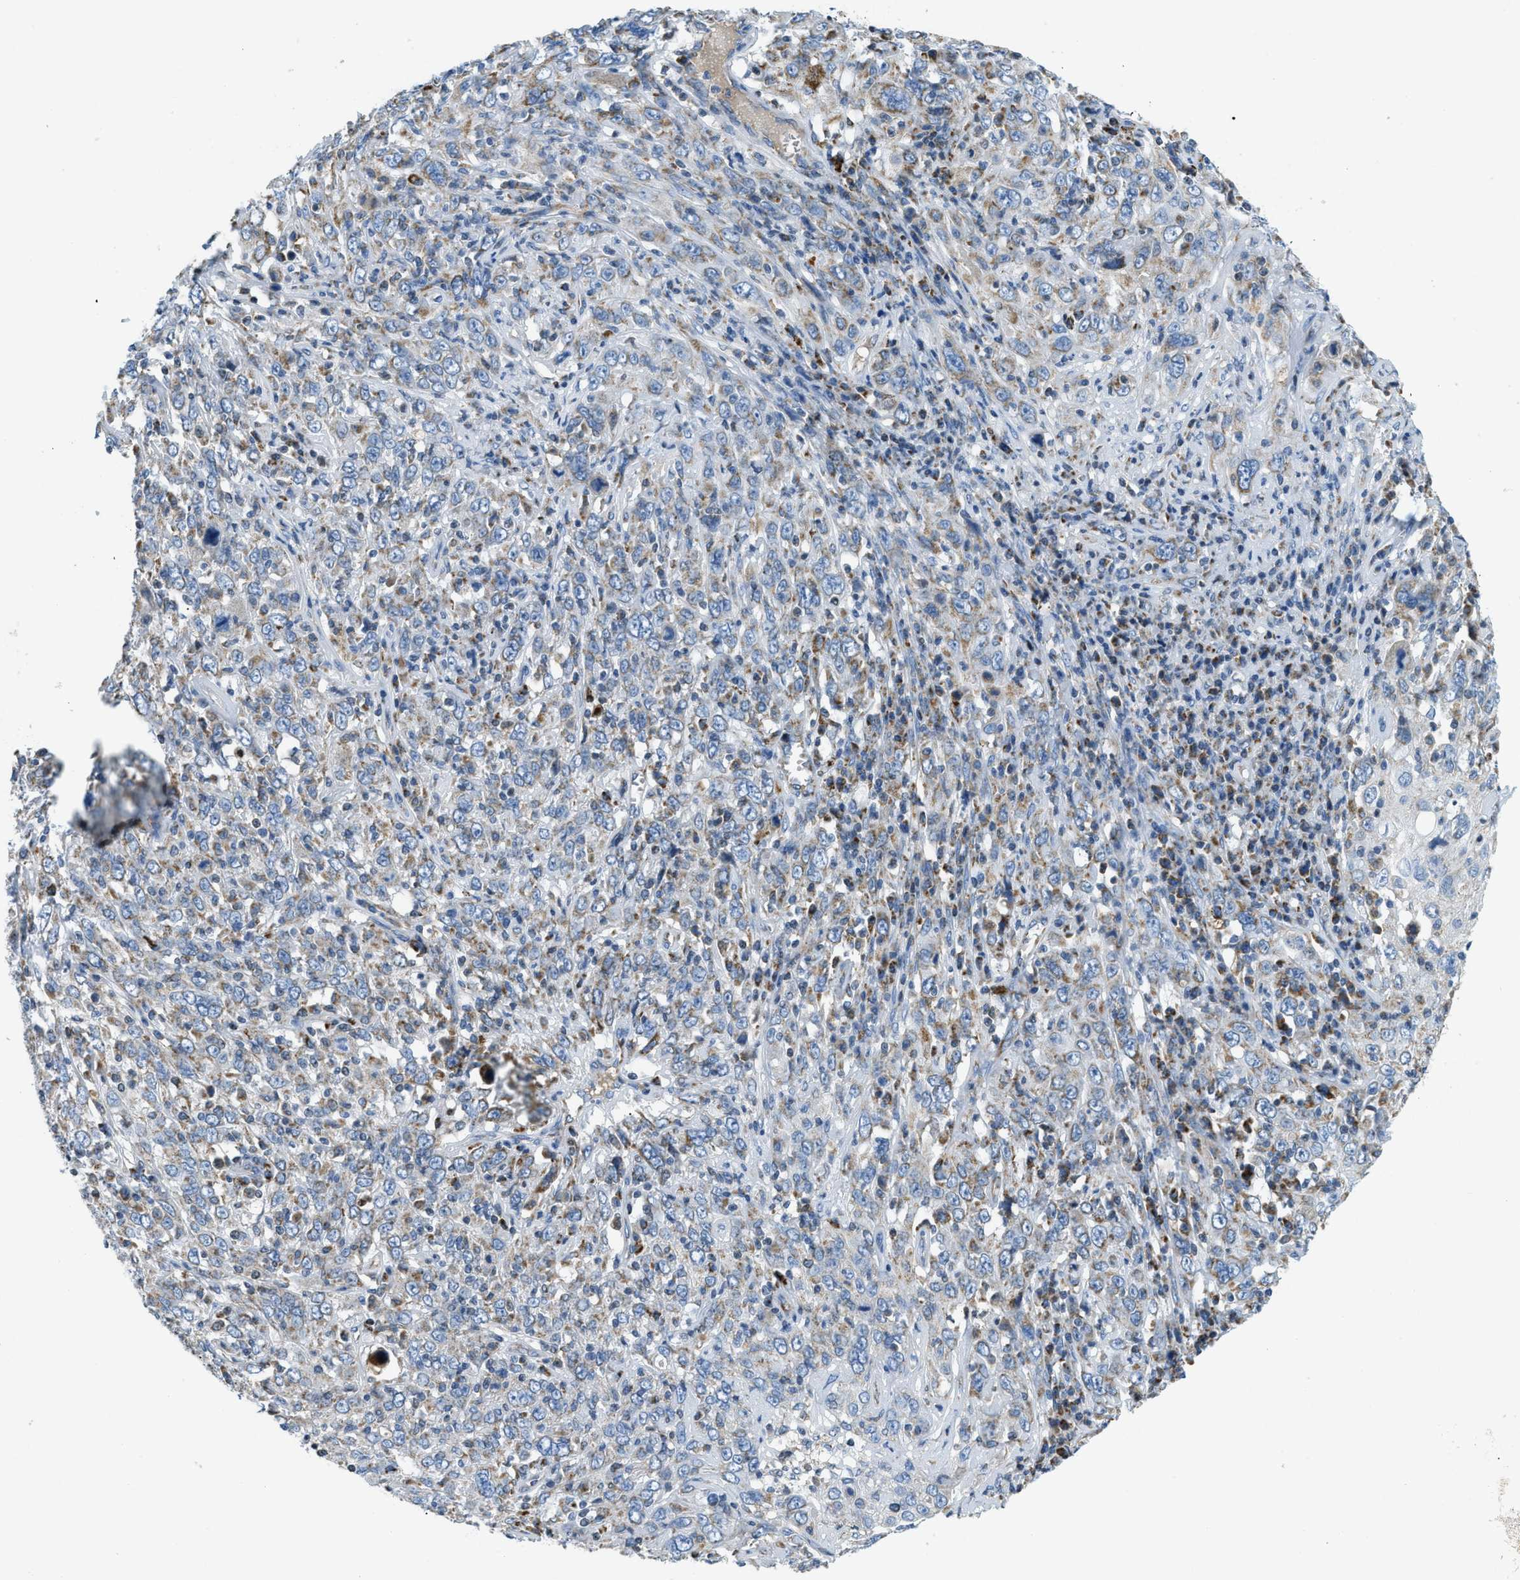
{"staining": {"intensity": "moderate", "quantity": "<25%", "location": "cytoplasmic/membranous"}, "tissue": "cervical cancer", "cell_type": "Tumor cells", "image_type": "cancer", "snomed": [{"axis": "morphology", "description": "Squamous cell carcinoma, NOS"}, {"axis": "topography", "description": "Cervix"}], "caption": "Protein expression analysis of cervical squamous cell carcinoma reveals moderate cytoplasmic/membranous positivity in about <25% of tumor cells.", "gene": "ACADVL", "patient": {"sex": "female", "age": 46}}